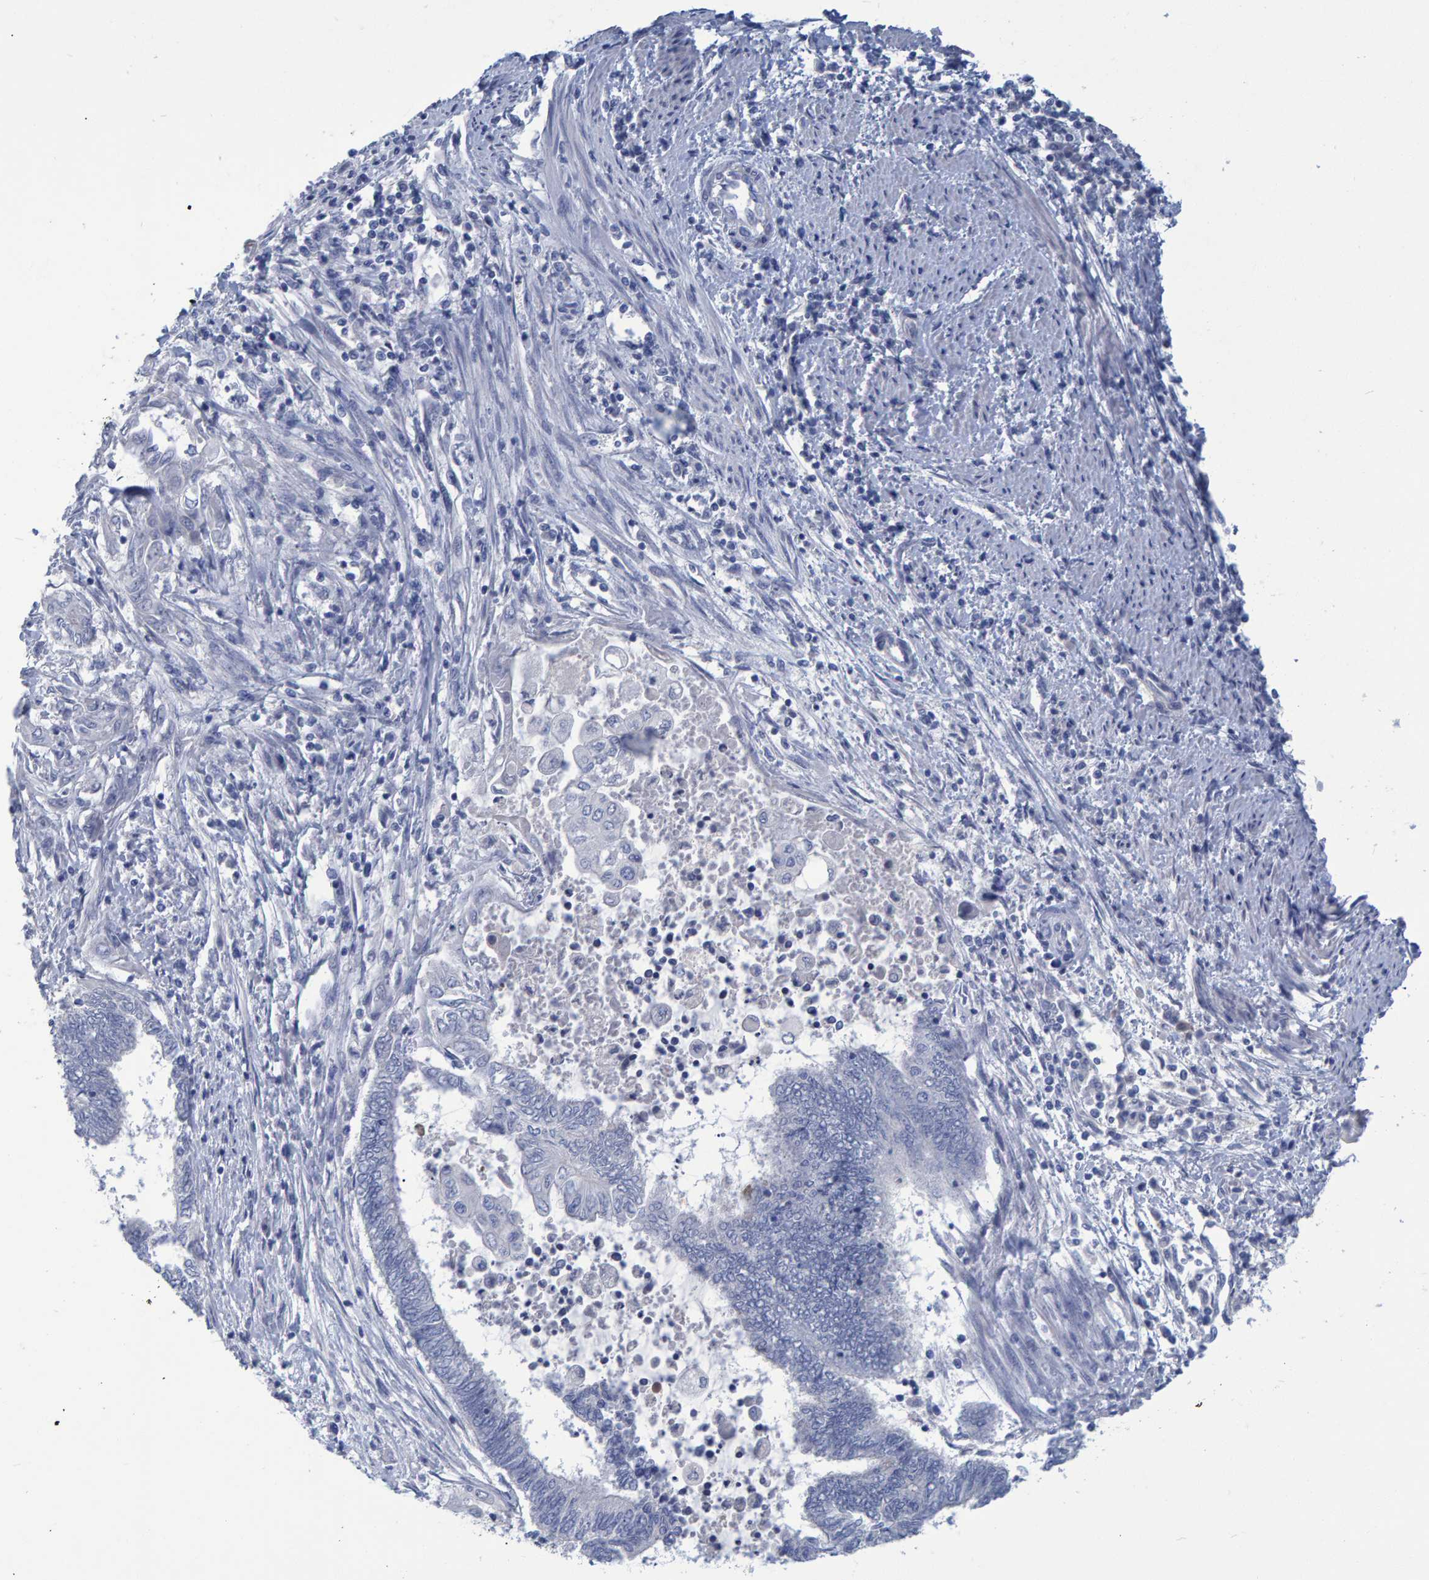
{"staining": {"intensity": "negative", "quantity": "none", "location": "none"}, "tissue": "endometrial cancer", "cell_type": "Tumor cells", "image_type": "cancer", "snomed": [{"axis": "morphology", "description": "Adenocarcinoma, NOS"}, {"axis": "topography", "description": "Uterus"}, {"axis": "topography", "description": "Endometrium"}], "caption": "An image of human endometrial cancer (adenocarcinoma) is negative for staining in tumor cells.", "gene": "PROCA1", "patient": {"sex": "female", "age": 70}}